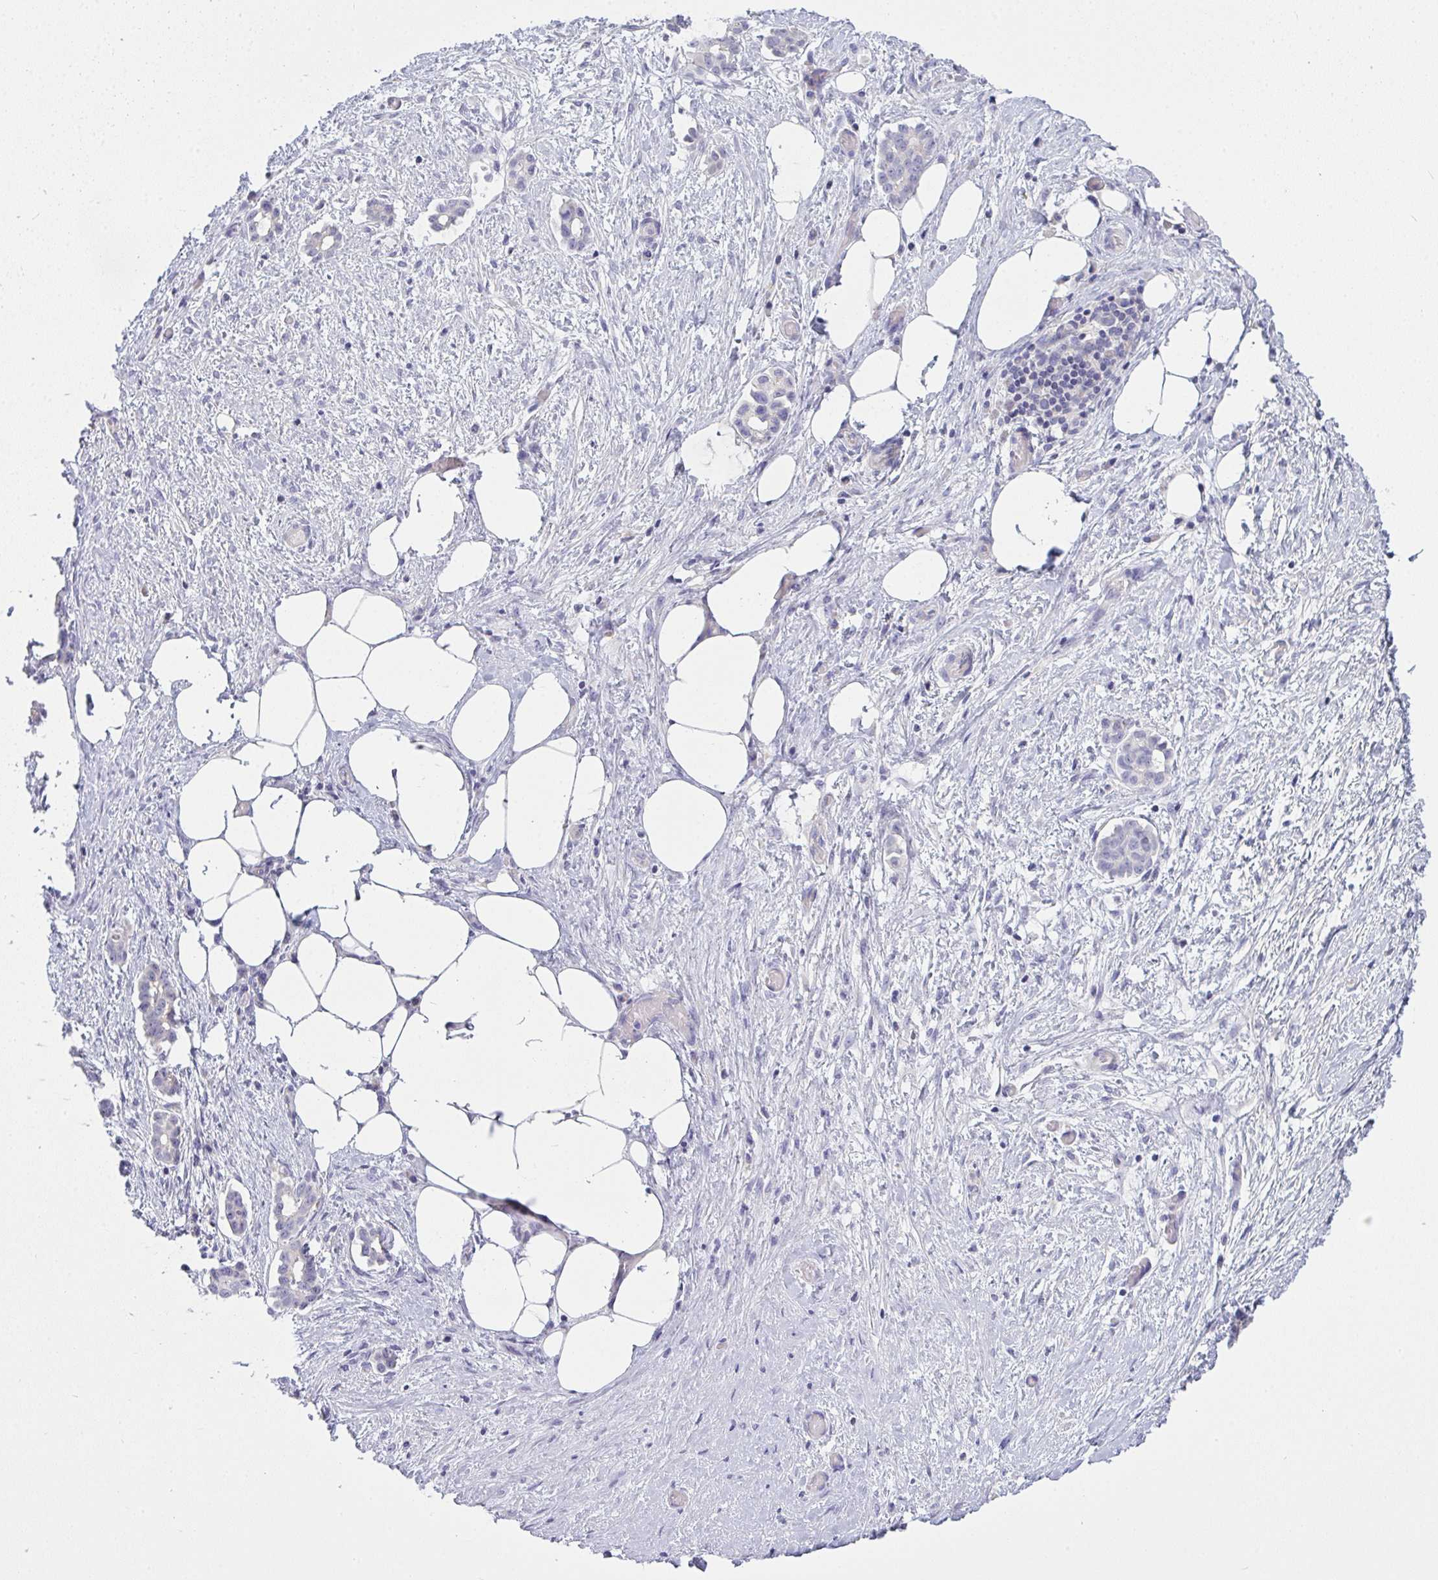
{"staining": {"intensity": "negative", "quantity": "none", "location": "none"}, "tissue": "ovarian cancer", "cell_type": "Tumor cells", "image_type": "cancer", "snomed": [{"axis": "morphology", "description": "Cystadenocarcinoma, serous, NOS"}, {"axis": "topography", "description": "Ovary"}], "caption": "This is an immunohistochemistry (IHC) micrograph of human serous cystadenocarcinoma (ovarian). There is no expression in tumor cells.", "gene": "GSDMB", "patient": {"sex": "female", "age": 50}}